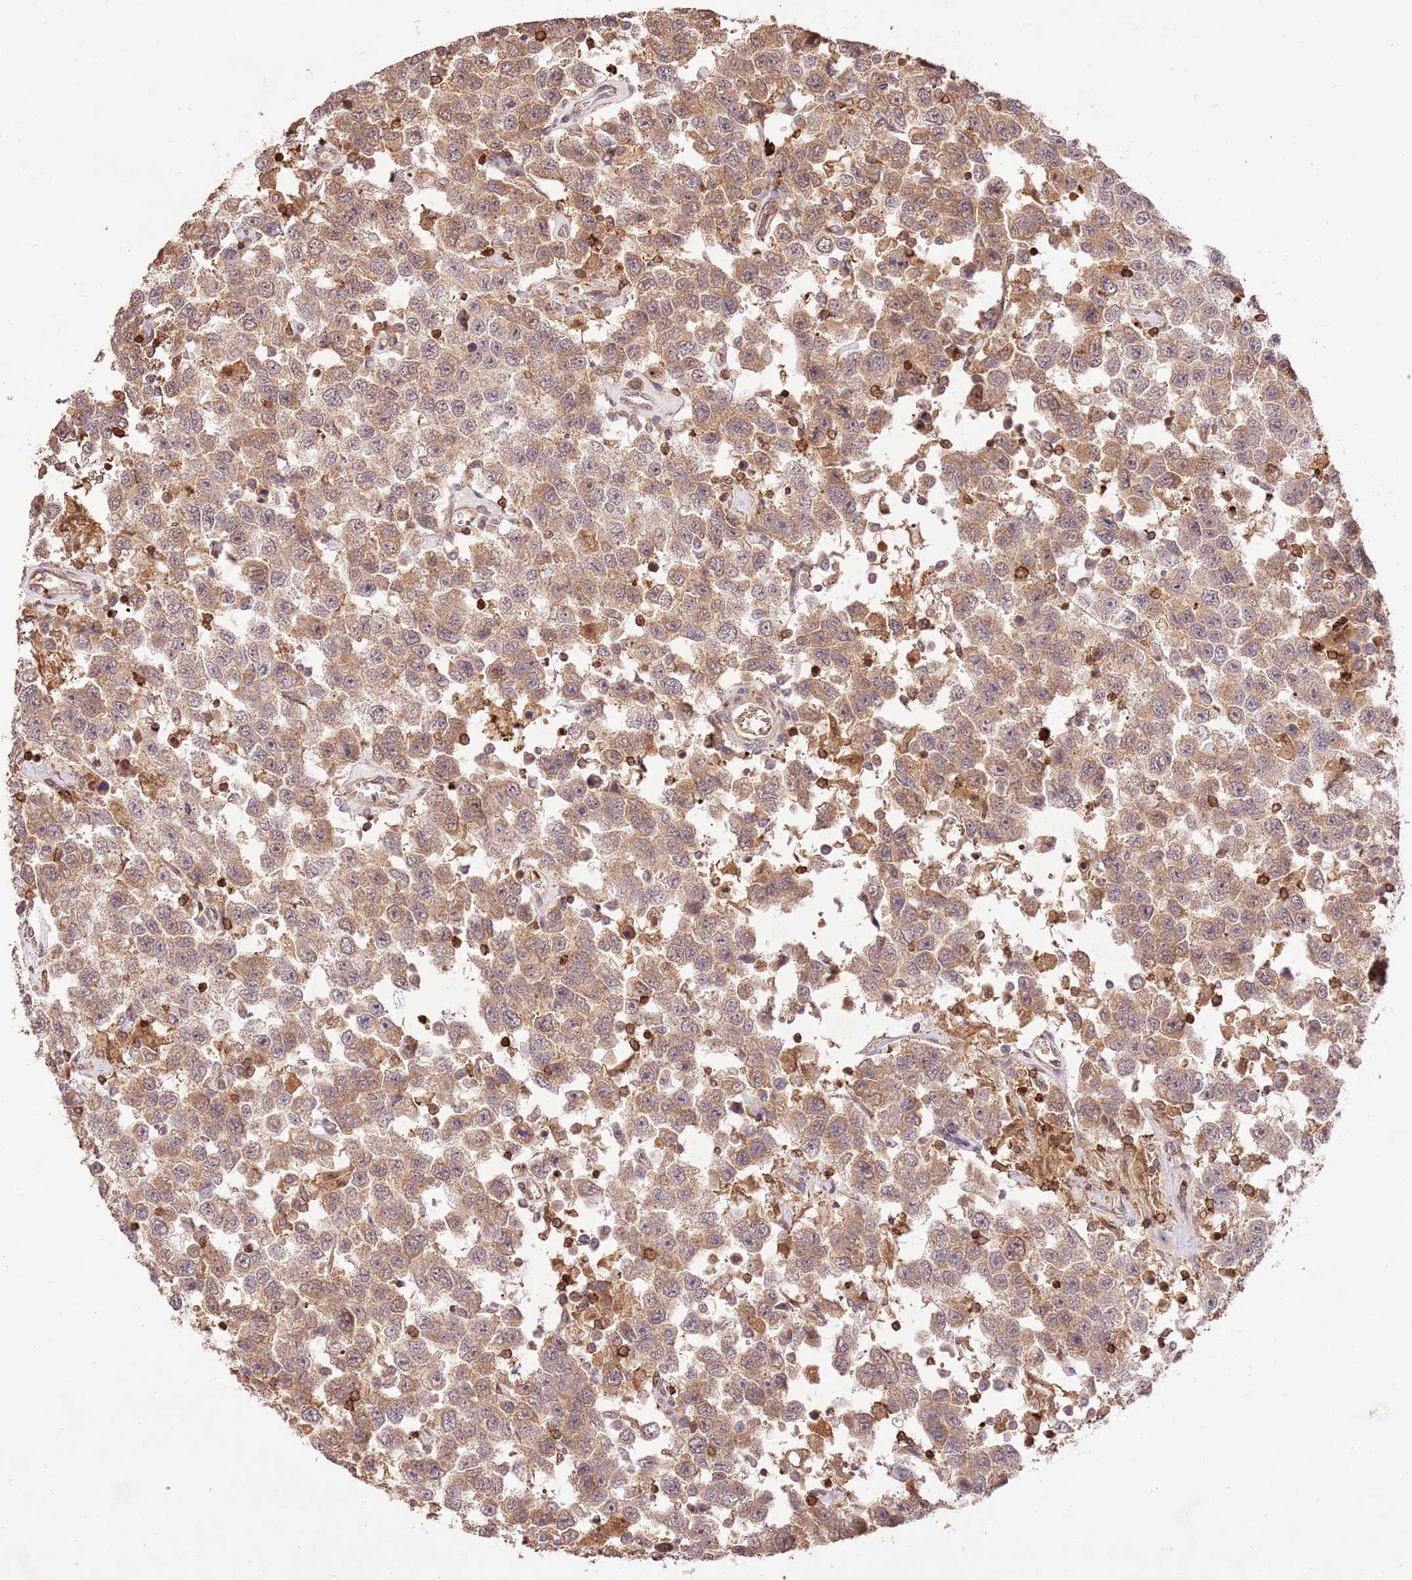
{"staining": {"intensity": "moderate", "quantity": ">75%", "location": "cytoplasmic/membranous"}, "tissue": "testis cancer", "cell_type": "Tumor cells", "image_type": "cancer", "snomed": [{"axis": "morphology", "description": "Seminoma, NOS"}, {"axis": "topography", "description": "Testis"}], "caption": "Tumor cells display medium levels of moderate cytoplasmic/membranous expression in approximately >75% of cells in testis seminoma.", "gene": "KATNAL2", "patient": {"sex": "male", "age": 41}}